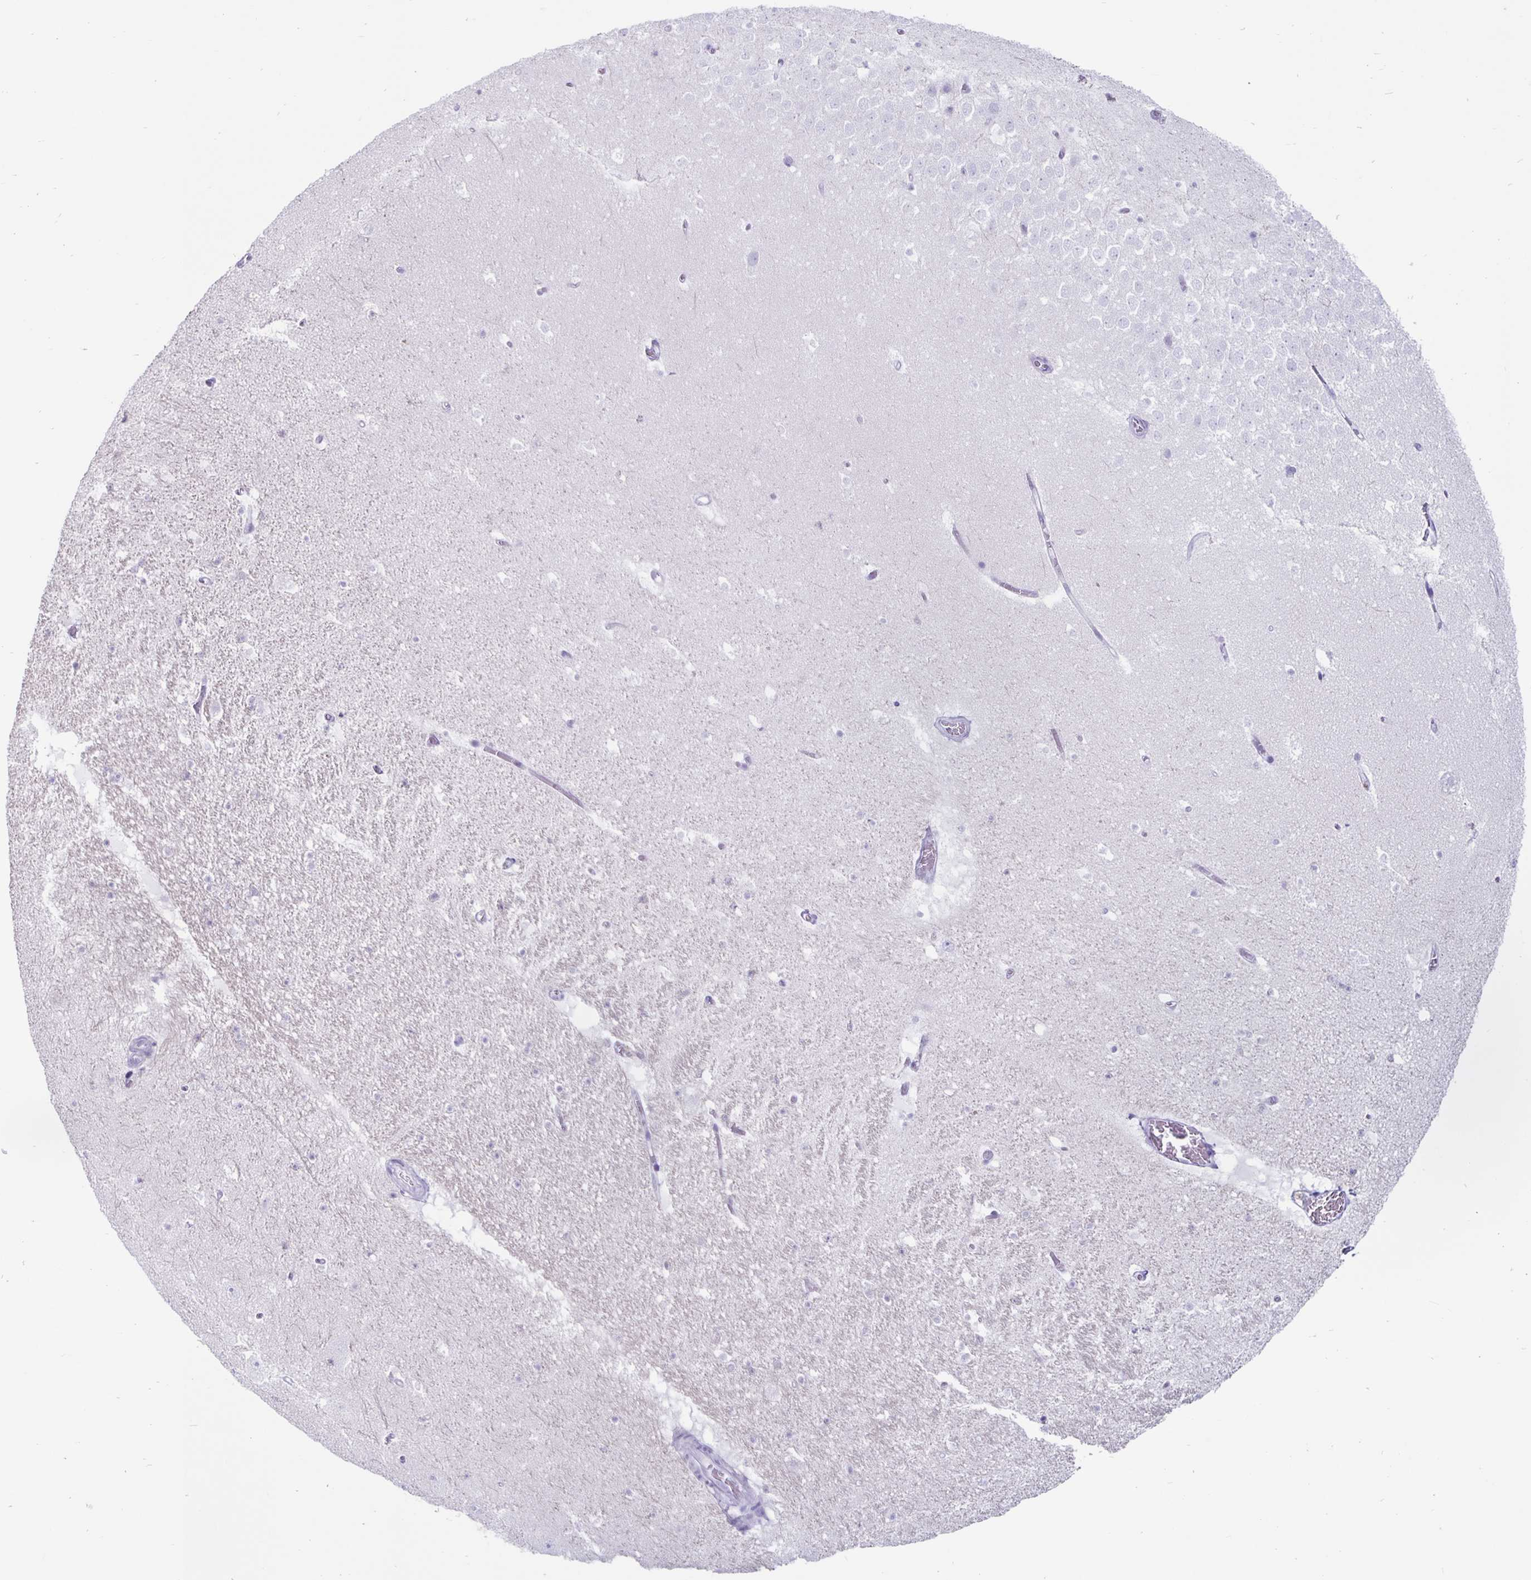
{"staining": {"intensity": "negative", "quantity": "none", "location": "none"}, "tissue": "hippocampus", "cell_type": "Glial cells", "image_type": "normal", "snomed": [{"axis": "morphology", "description": "Normal tissue, NOS"}, {"axis": "topography", "description": "Hippocampus"}], "caption": "An image of human hippocampus is negative for staining in glial cells. The staining is performed using DAB brown chromogen with nuclei counter-stained in using hematoxylin.", "gene": "GZMK", "patient": {"sex": "female", "age": 42}}